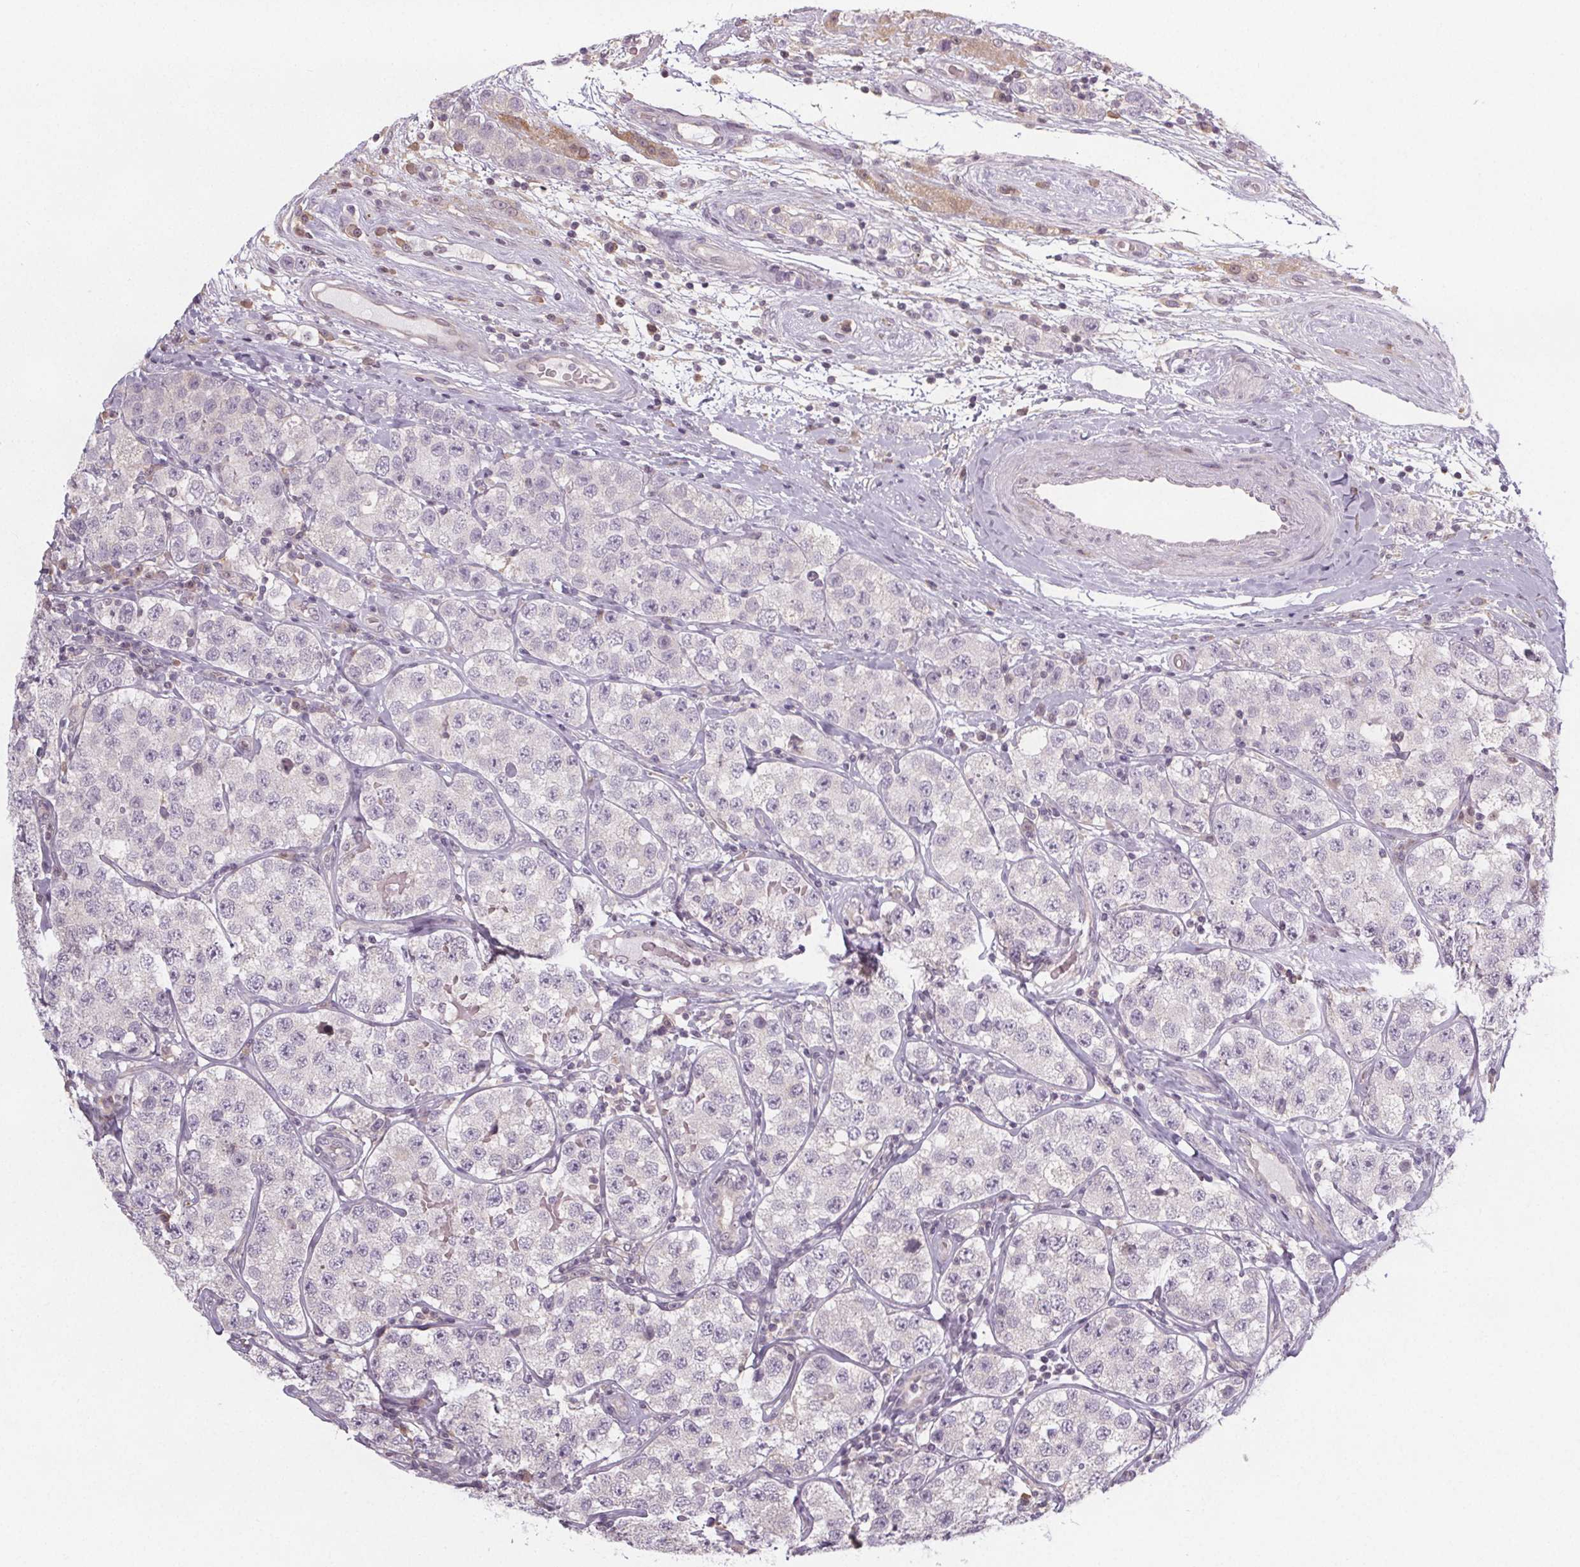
{"staining": {"intensity": "negative", "quantity": "none", "location": "none"}, "tissue": "testis cancer", "cell_type": "Tumor cells", "image_type": "cancer", "snomed": [{"axis": "morphology", "description": "Seminoma, NOS"}, {"axis": "topography", "description": "Testis"}], "caption": "A high-resolution micrograph shows immunohistochemistry staining of testis cancer, which shows no significant expression in tumor cells.", "gene": "SLC26A2", "patient": {"sex": "male", "age": 34}}